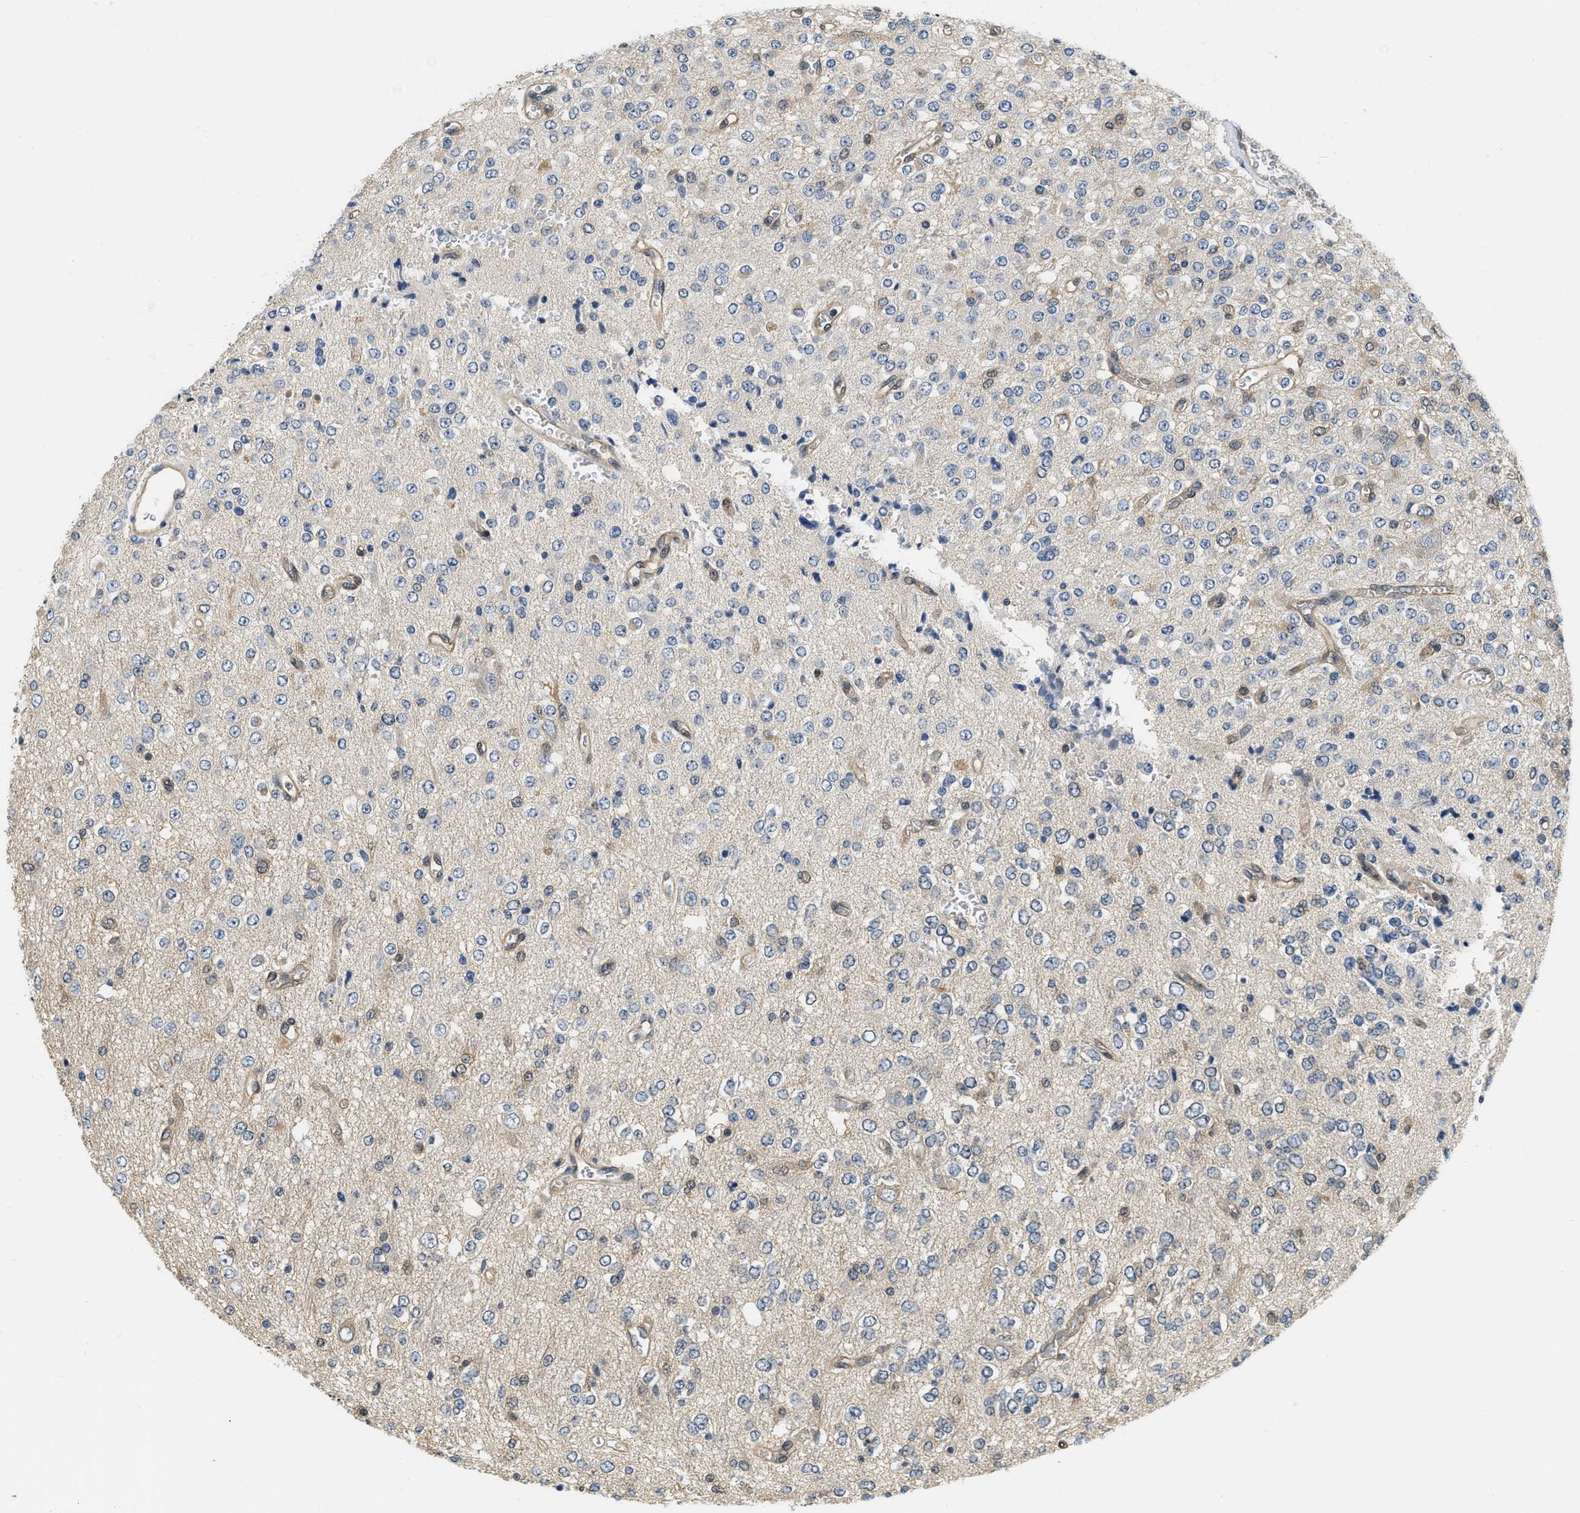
{"staining": {"intensity": "weak", "quantity": "<25%", "location": "cytoplasmic/membranous"}, "tissue": "glioma", "cell_type": "Tumor cells", "image_type": "cancer", "snomed": [{"axis": "morphology", "description": "Glioma, malignant, Low grade"}, {"axis": "topography", "description": "Brain"}], "caption": "The micrograph demonstrates no staining of tumor cells in malignant glioma (low-grade). Nuclei are stained in blue.", "gene": "EIF4EBP2", "patient": {"sex": "male", "age": 38}}